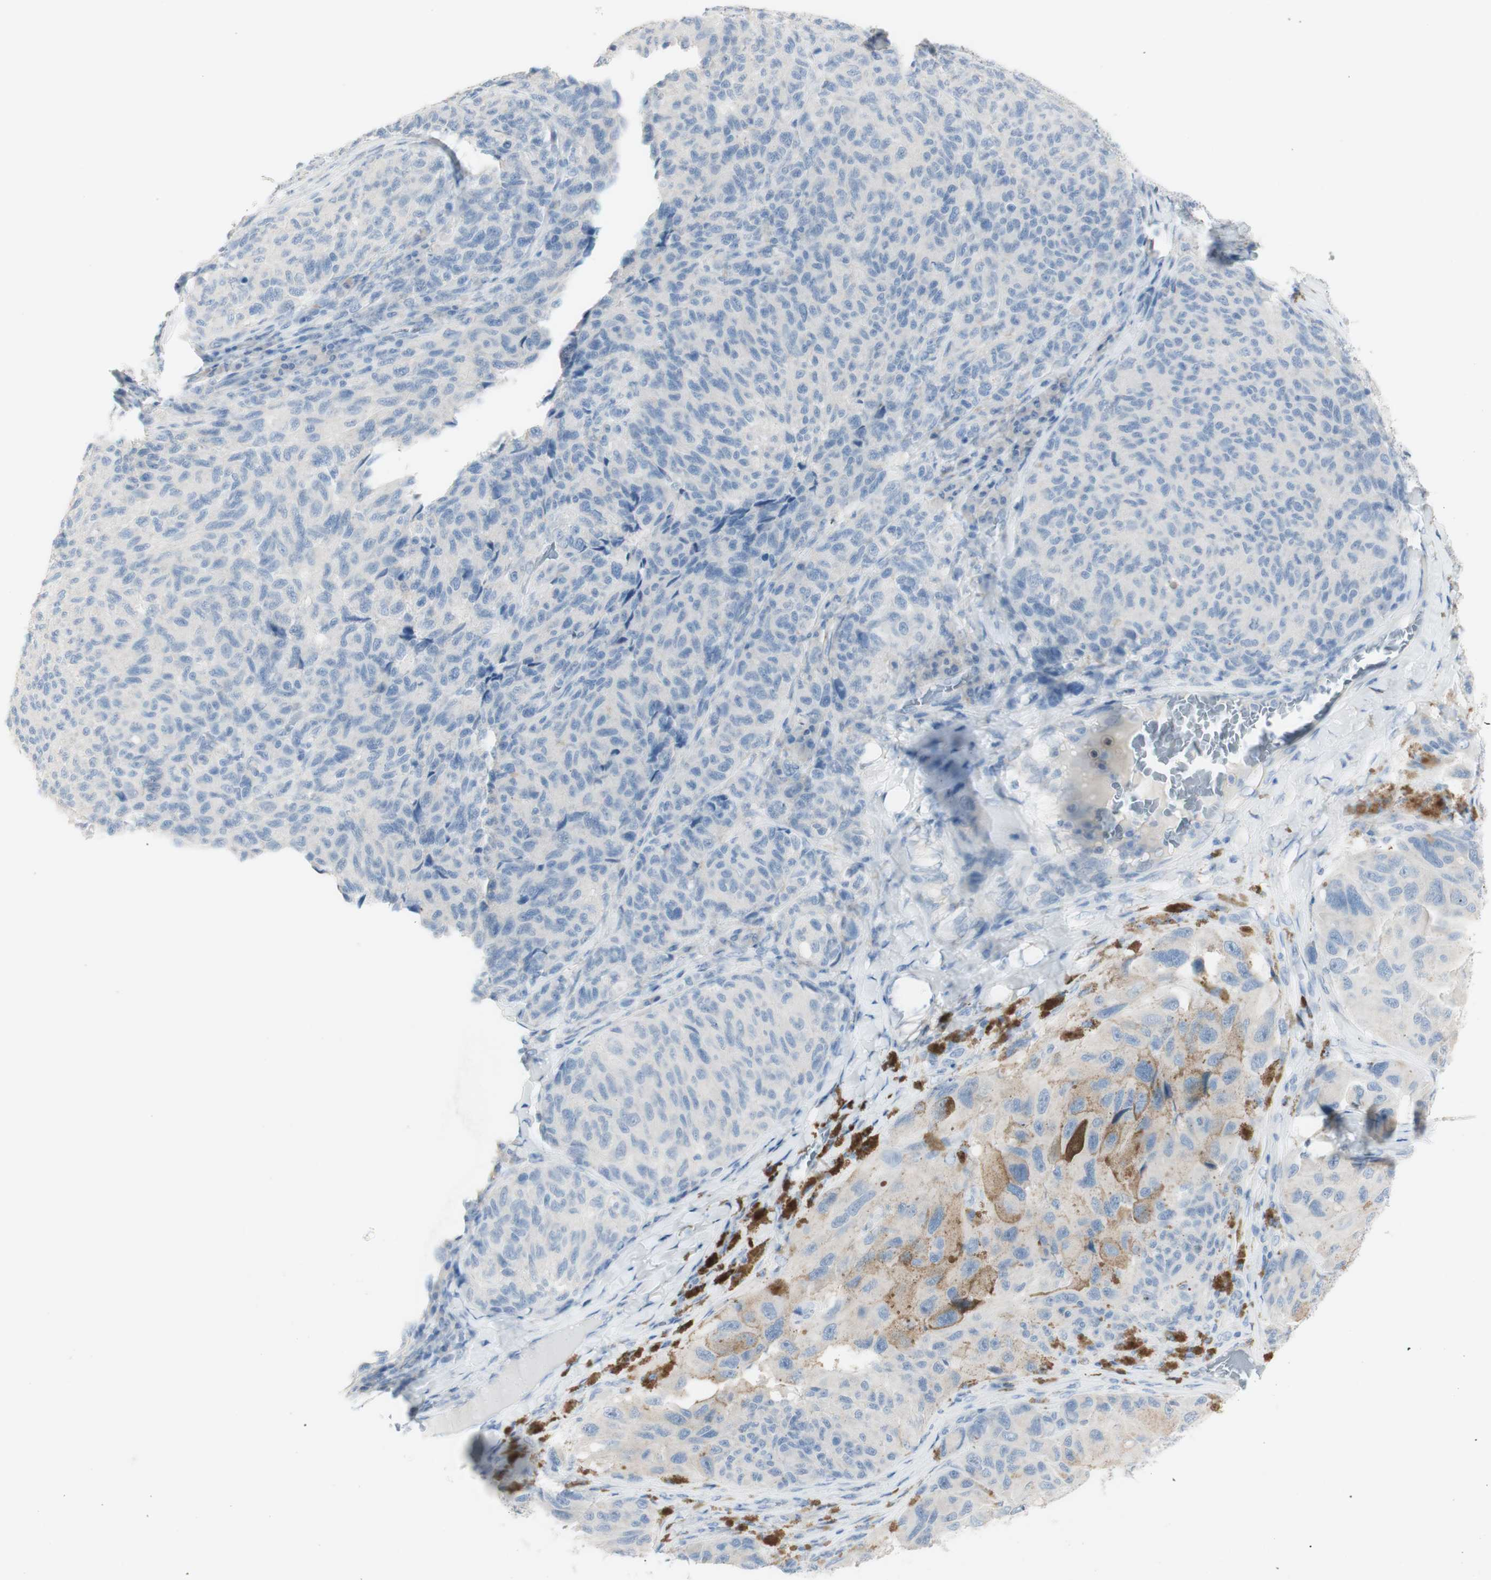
{"staining": {"intensity": "weak", "quantity": "<25%", "location": "cytoplasmic/membranous"}, "tissue": "melanoma", "cell_type": "Tumor cells", "image_type": "cancer", "snomed": [{"axis": "morphology", "description": "Malignant melanoma, NOS"}, {"axis": "topography", "description": "Skin"}], "caption": "IHC histopathology image of neoplastic tissue: human melanoma stained with DAB demonstrates no significant protein expression in tumor cells.", "gene": "ART3", "patient": {"sex": "female", "age": 73}}